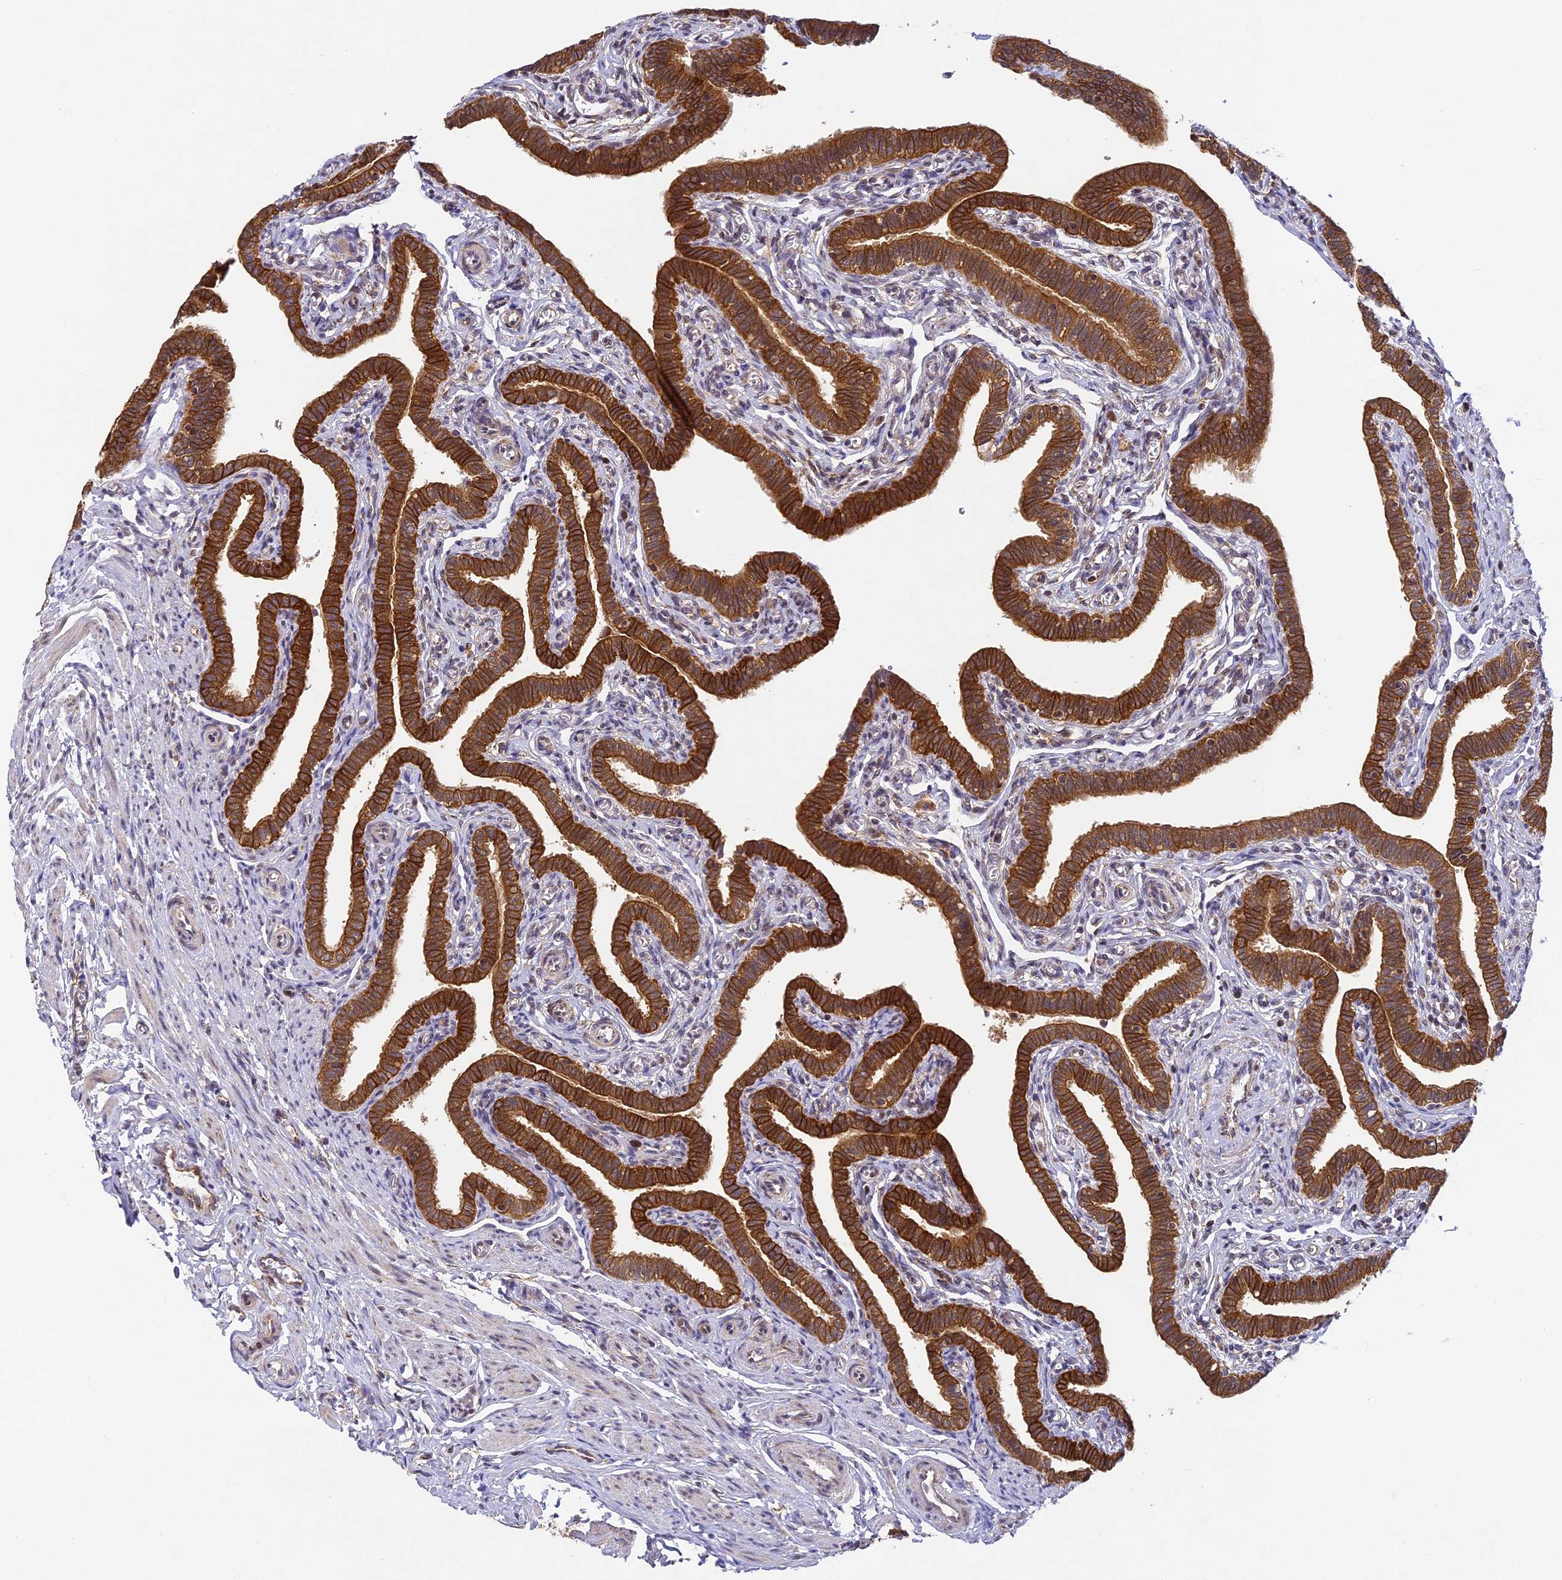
{"staining": {"intensity": "strong", "quantity": ">75%", "location": "cytoplasmic/membranous"}, "tissue": "fallopian tube", "cell_type": "Glandular cells", "image_type": "normal", "snomed": [{"axis": "morphology", "description": "Normal tissue, NOS"}, {"axis": "topography", "description": "Fallopian tube"}], "caption": "Immunohistochemistry (IHC) image of benign fallopian tube stained for a protein (brown), which reveals high levels of strong cytoplasmic/membranous expression in approximately >75% of glandular cells.", "gene": "DNAAF10", "patient": {"sex": "female", "age": 36}}